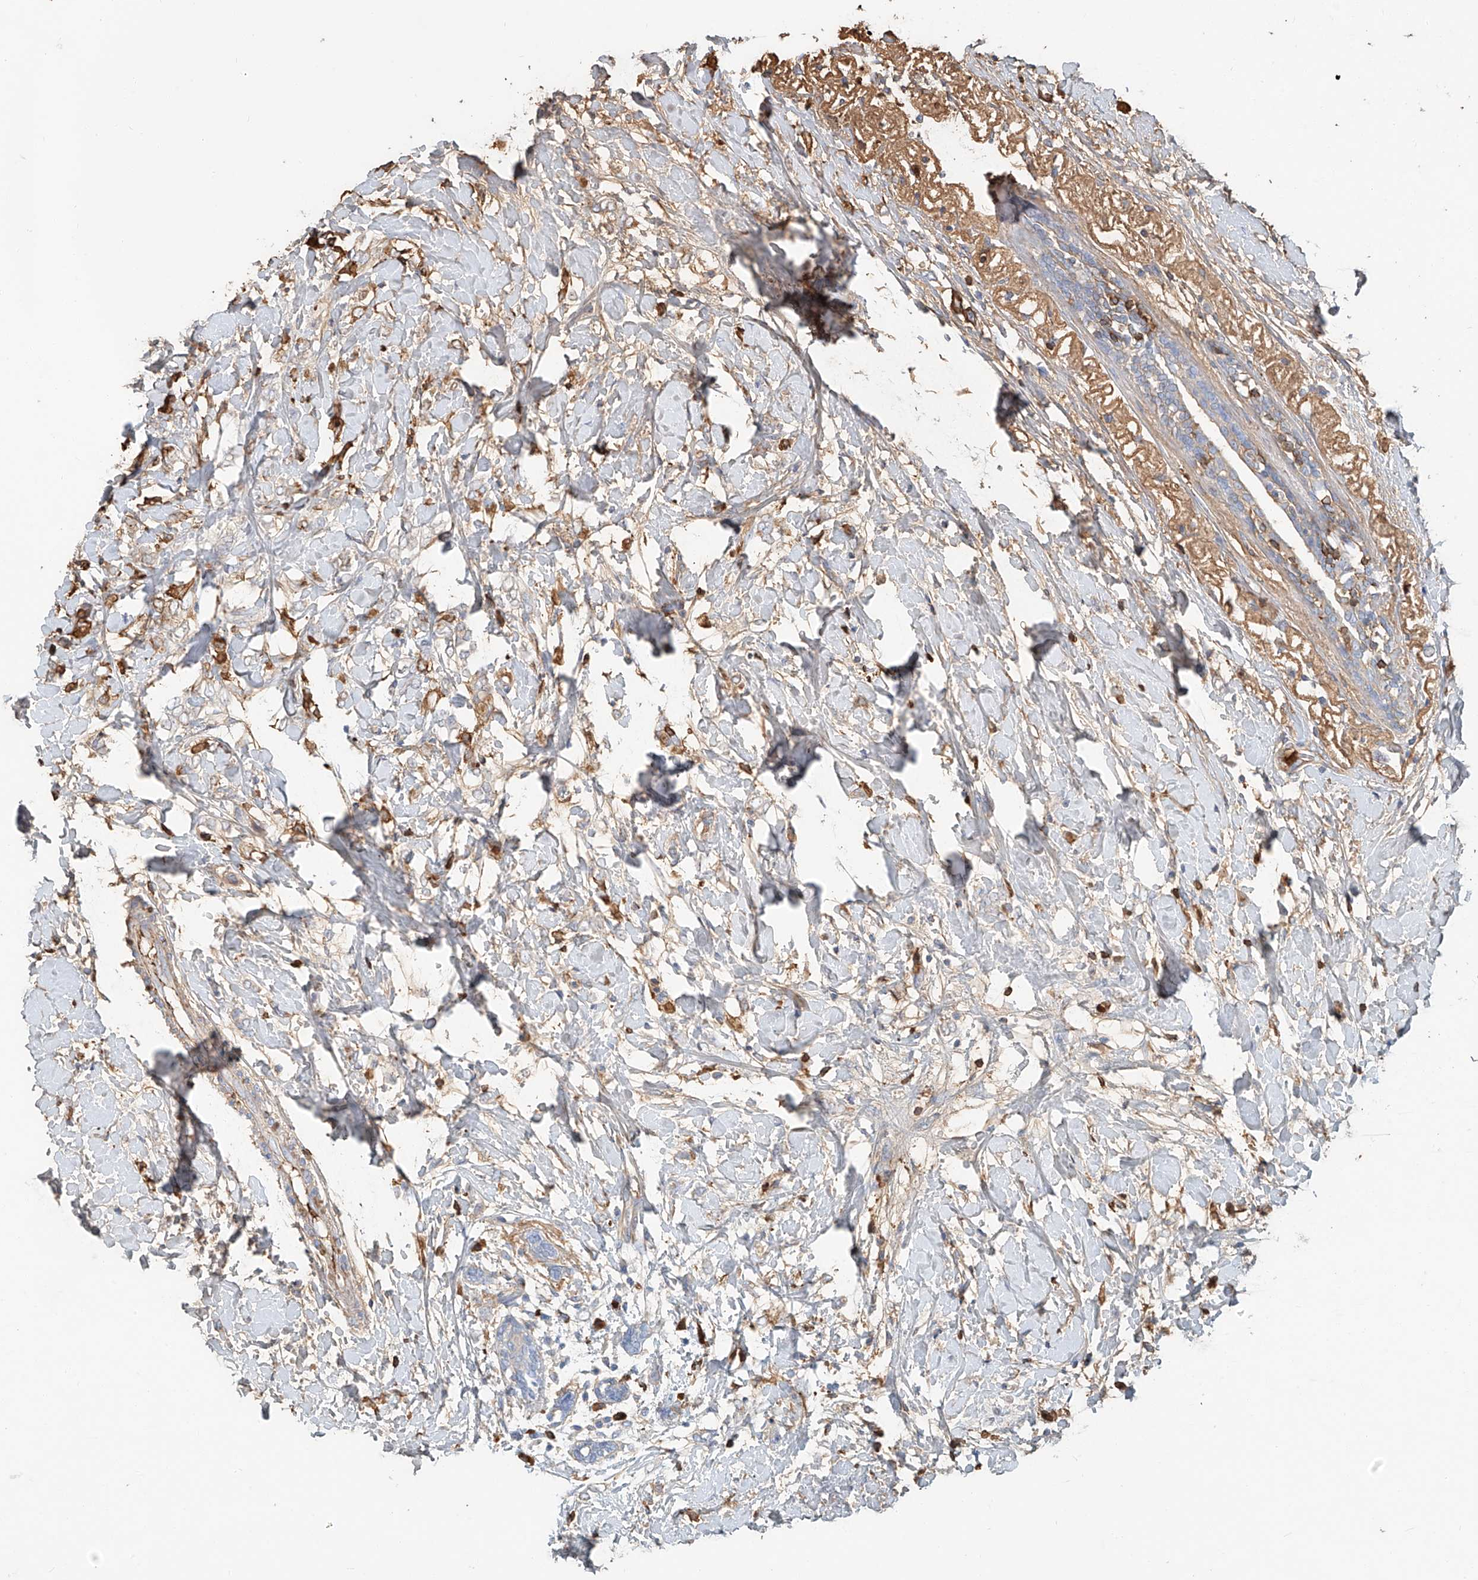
{"staining": {"intensity": "weak", "quantity": "<25%", "location": "cytoplasmic/membranous"}, "tissue": "breast cancer", "cell_type": "Tumor cells", "image_type": "cancer", "snomed": [{"axis": "morphology", "description": "Normal tissue, NOS"}, {"axis": "morphology", "description": "Lobular carcinoma"}, {"axis": "topography", "description": "Breast"}], "caption": "Immunohistochemical staining of human breast lobular carcinoma shows no significant staining in tumor cells. (DAB (3,3'-diaminobenzidine) IHC with hematoxylin counter stain).", "gene": "ZFP30", "patient": {"sex": "female", "age": 47}}